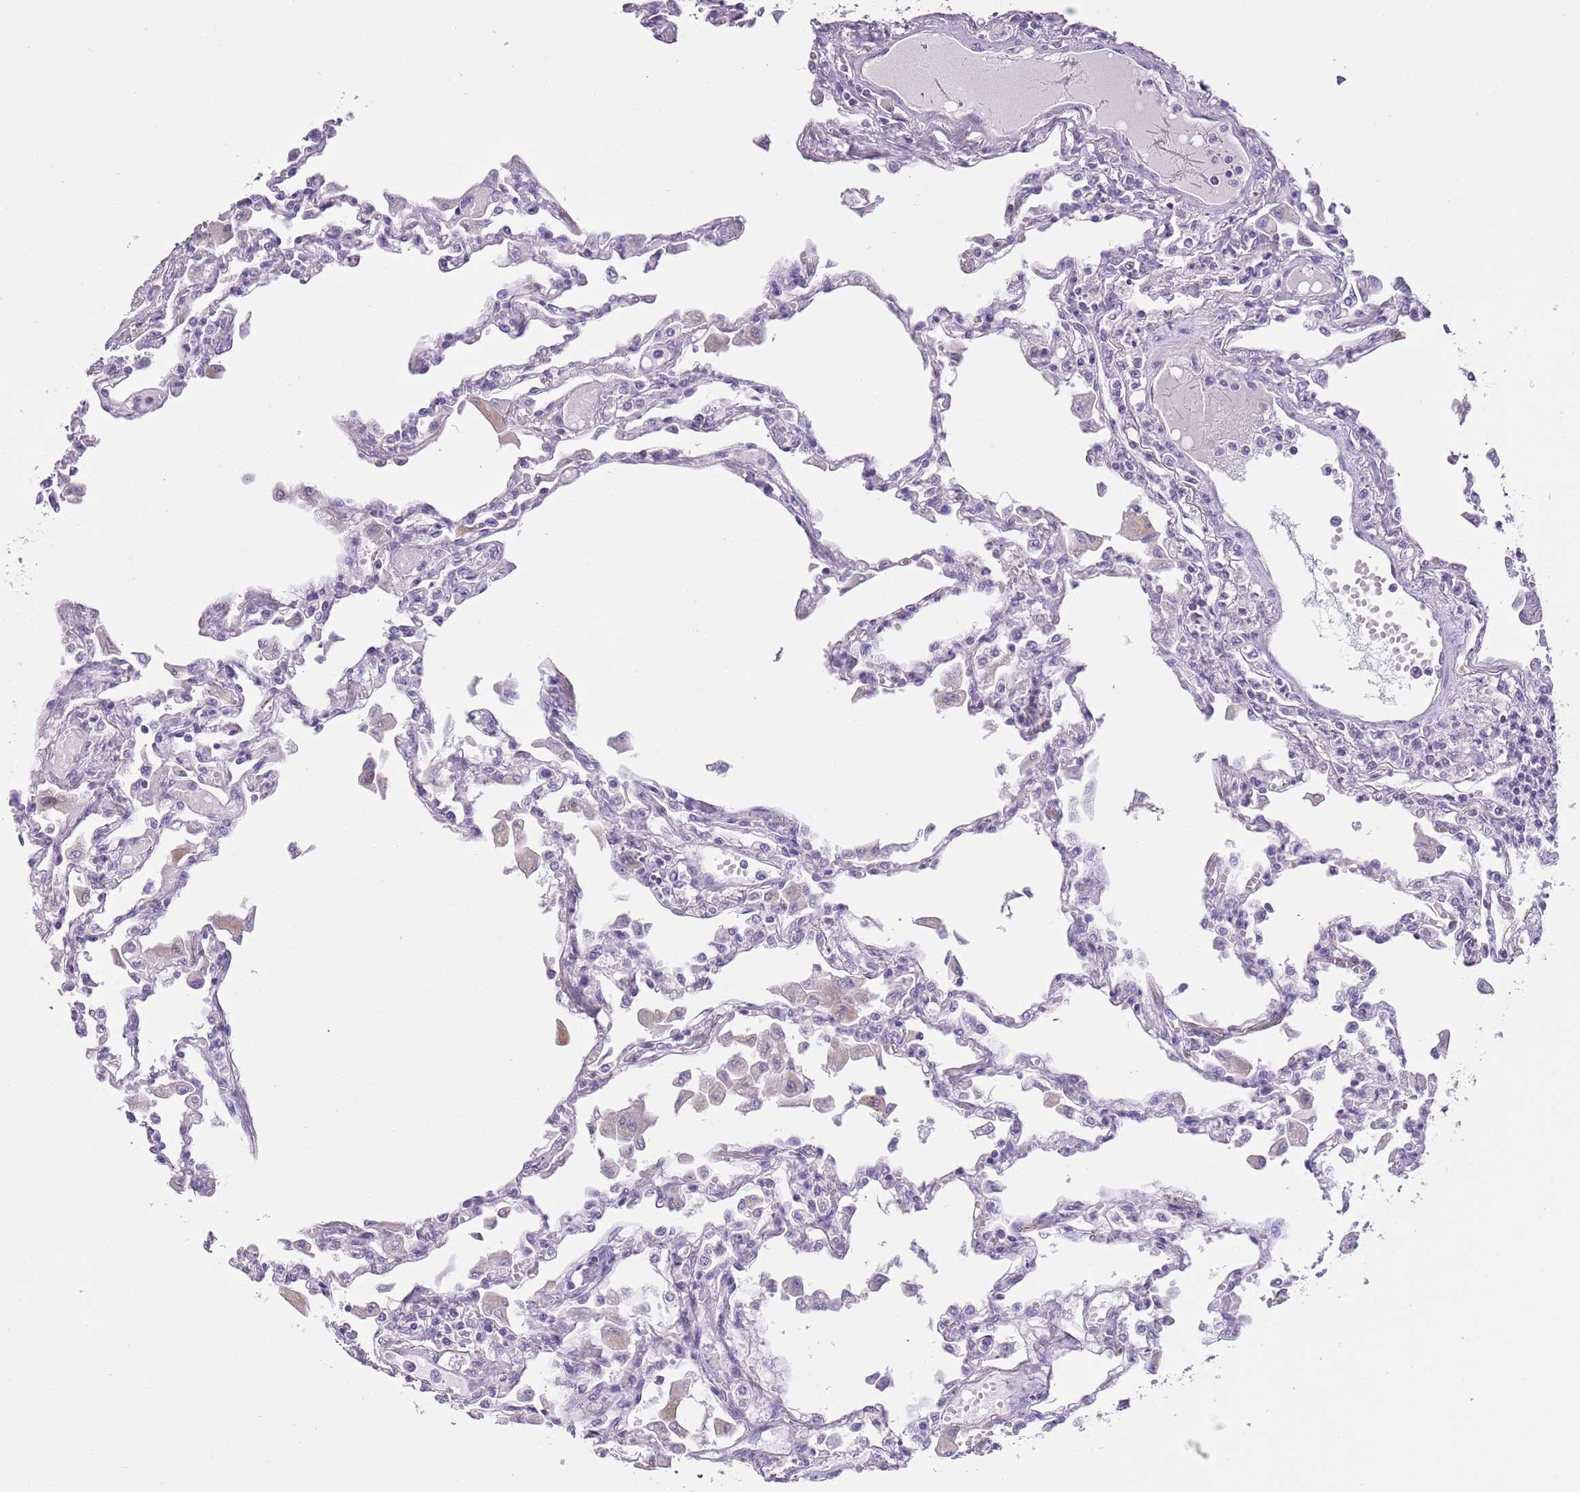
{"staining": {"intensity": "negative", "quantity": "none", "location": "none"}, "tissue": "lung", "cell_type": "Alveolar cells", "image_type": "normal", "snomed": [{"axis": "morphology", "description": "Normal tissue, NOS"}, {"axis": "topography", "description": "Bronchus"}, {"axis": "topography", "description": "Lung"}], "caption": "This is an immunohistochemistry histopathology image of benign lung. There is no expression in alveolar cells.", "gene": "SLC35E3", "patient": {"sex": "female", "age": 49}}